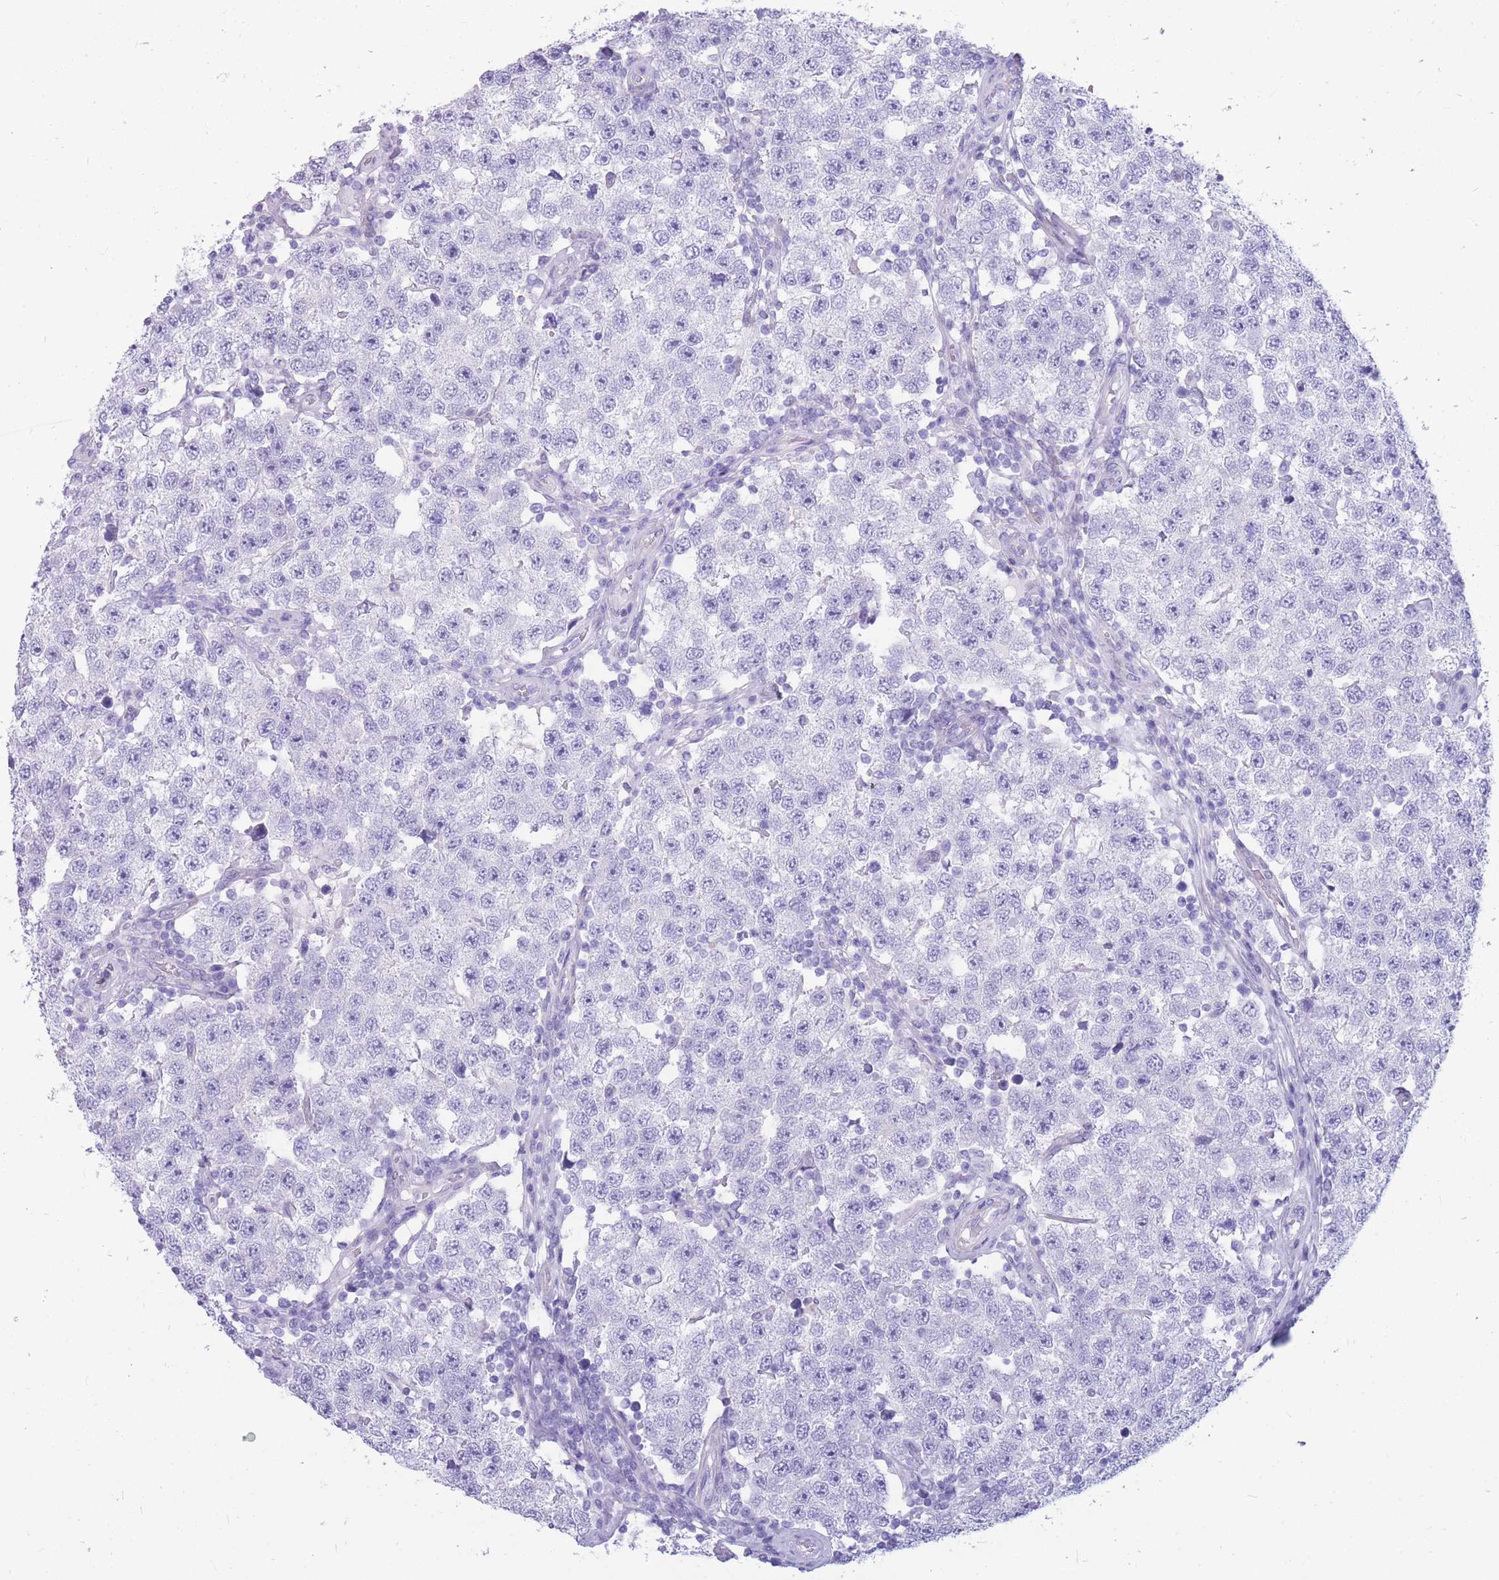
{"staining": {"intensity": "negative", "quantity": "none", "location": "none"}, "tissue": "testis cancer", "cell_type": "Tumor cells", "image_type": "cancer", "snomed": [{"axis": "morphology", "description": "Seminoma, NOS"}, {"axis": "topography", "description": "Testis"}], "caption": "This is an IHC histopathology image of human testis cancer (seminoma). There is no positivity in tumor cells.", "gene": "MTSS2", "patient": {"sex": "male", "age": 34}}